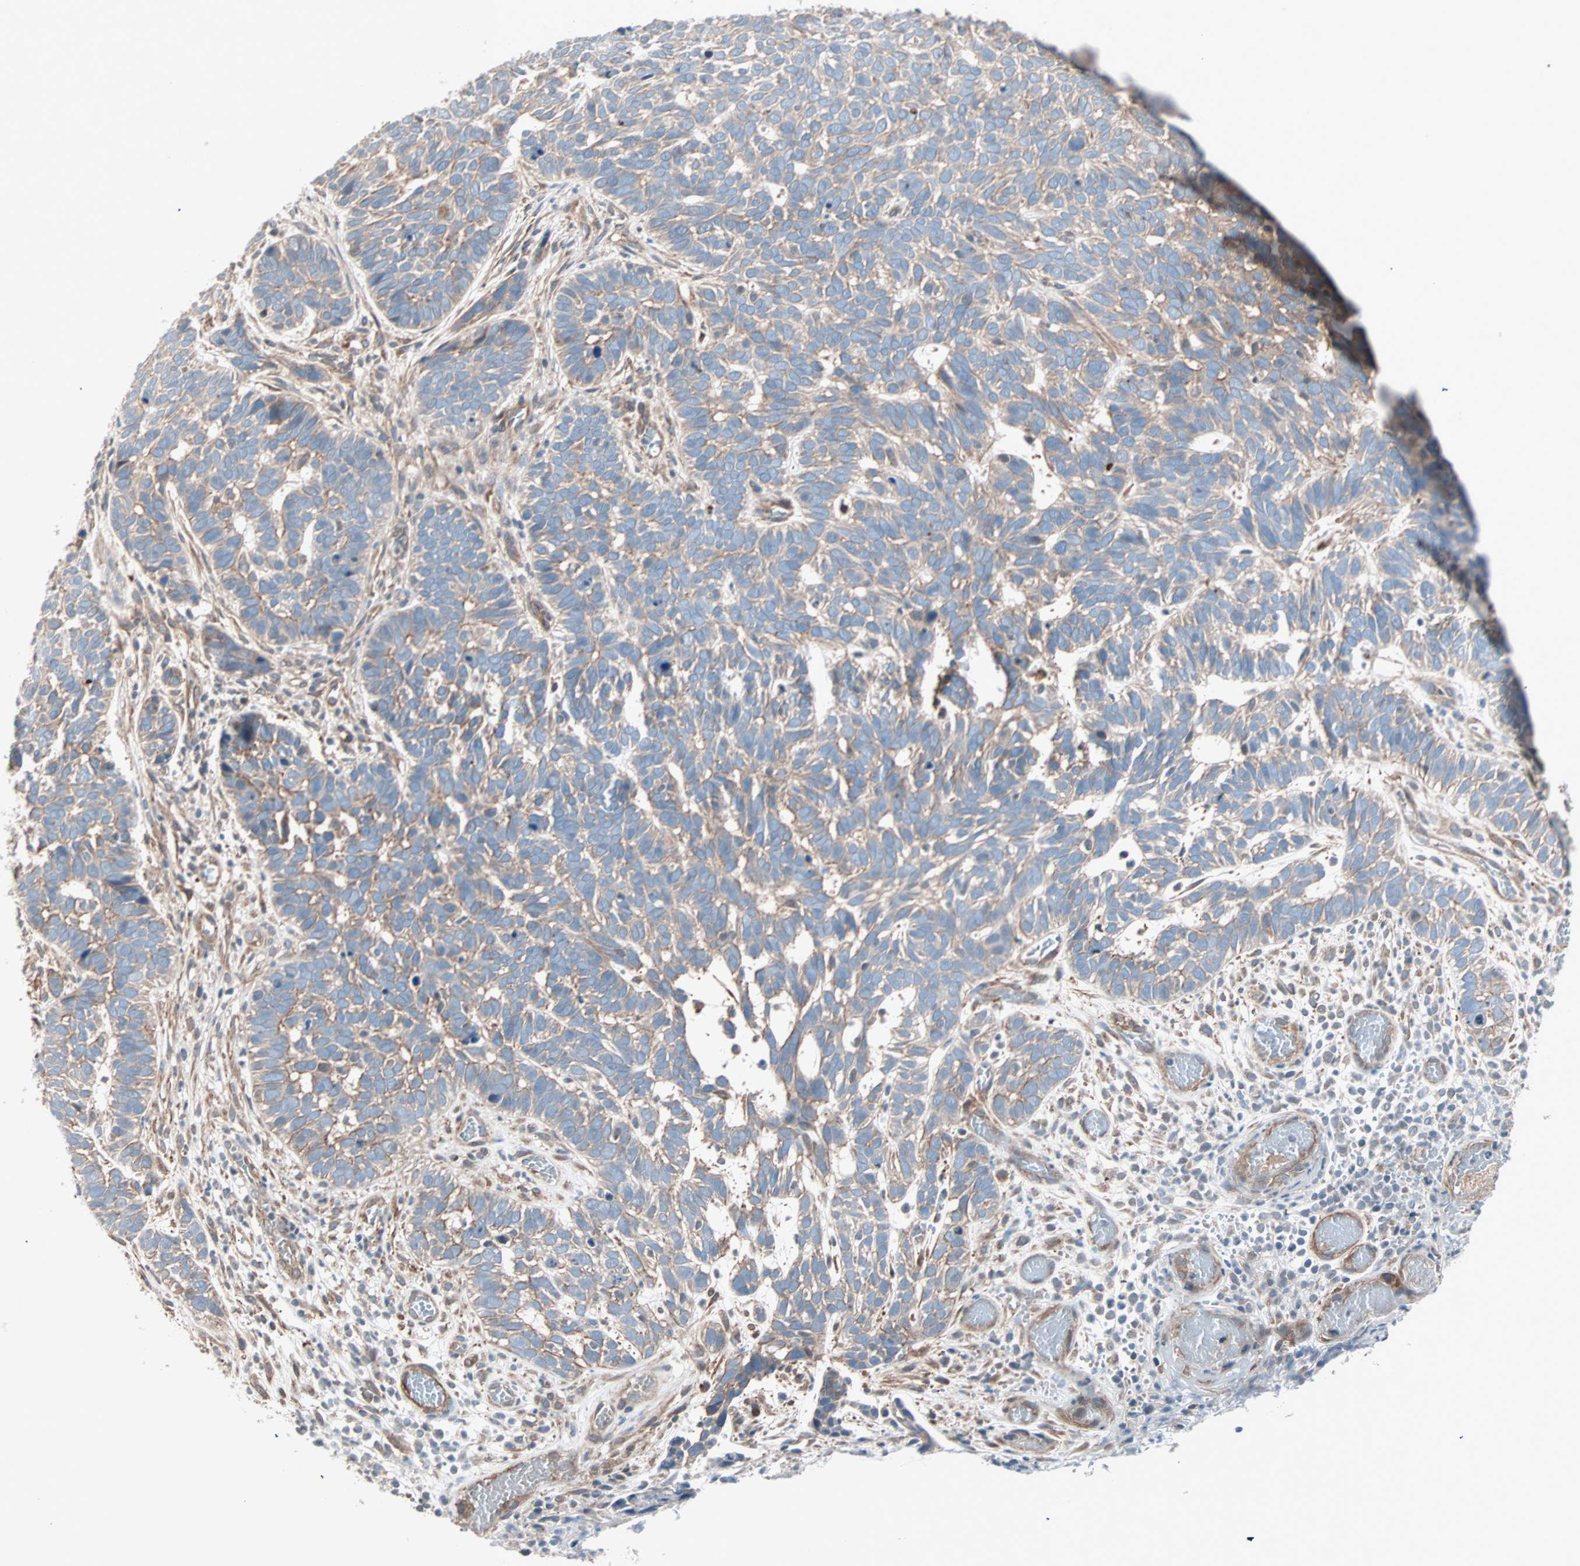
{"staining": {"intensity": "weak", "quantity": ">75%", "location": "cytoplasmic/membranous"}, "tissue": "skin cancer", "cell_type": "Tumor cells", "image_type": "cancer", "snomed": [{"axis": "morphology", "description": "Basal cell carcinoma"}, {"axis": "topography", "description": "Skin"}], "caption": "Protein staining by immunohistochemistry (IHC) displays weak cytoplasmic/membranous staining in about >75% of tumor cells in basal cell carcinoma (skin).", "gene": "ALG5", "patient": {"sex": "male", "age": 87}}